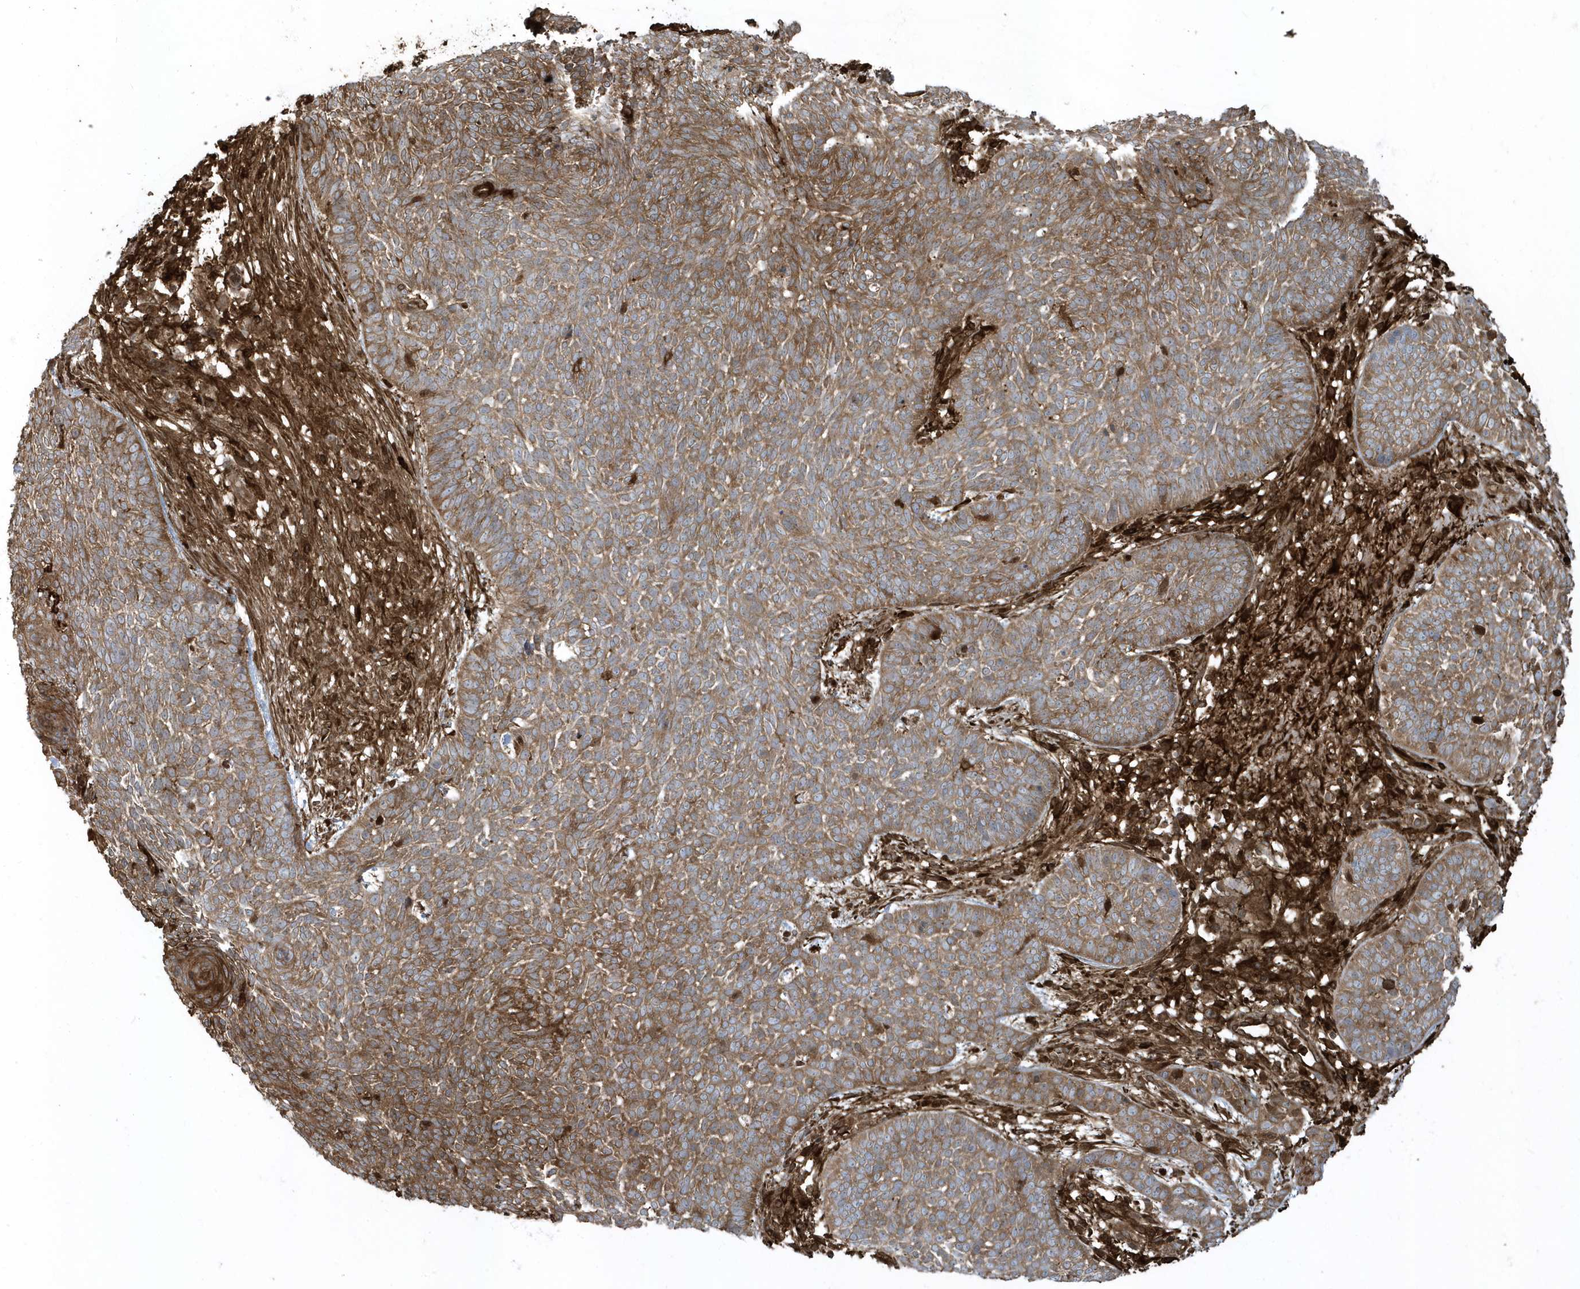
{"staining": {"intensity": "moderate", "quantity": ">75%", "location": "cytoplasmic/membranous"}, "tissue": "skin cancer", "cell_type": "Tumor cells", "image_type": "cancer", "snomed": [{"axis": "morphology", "description": "Normal tissue, NOS"}, {"axis": "morphology", "description": "Basal cell carcinoma"}, {"axis": "topography", "description": "Skin"}], "caption": "Skin cancer was stained to show a protein in brown. There is medium levels of moderate cytoplasmic/membranous expression in approximately >75% of tumor cells.", "gene": "CLCN6", "patient": {"sex": "male", "age": 64}}